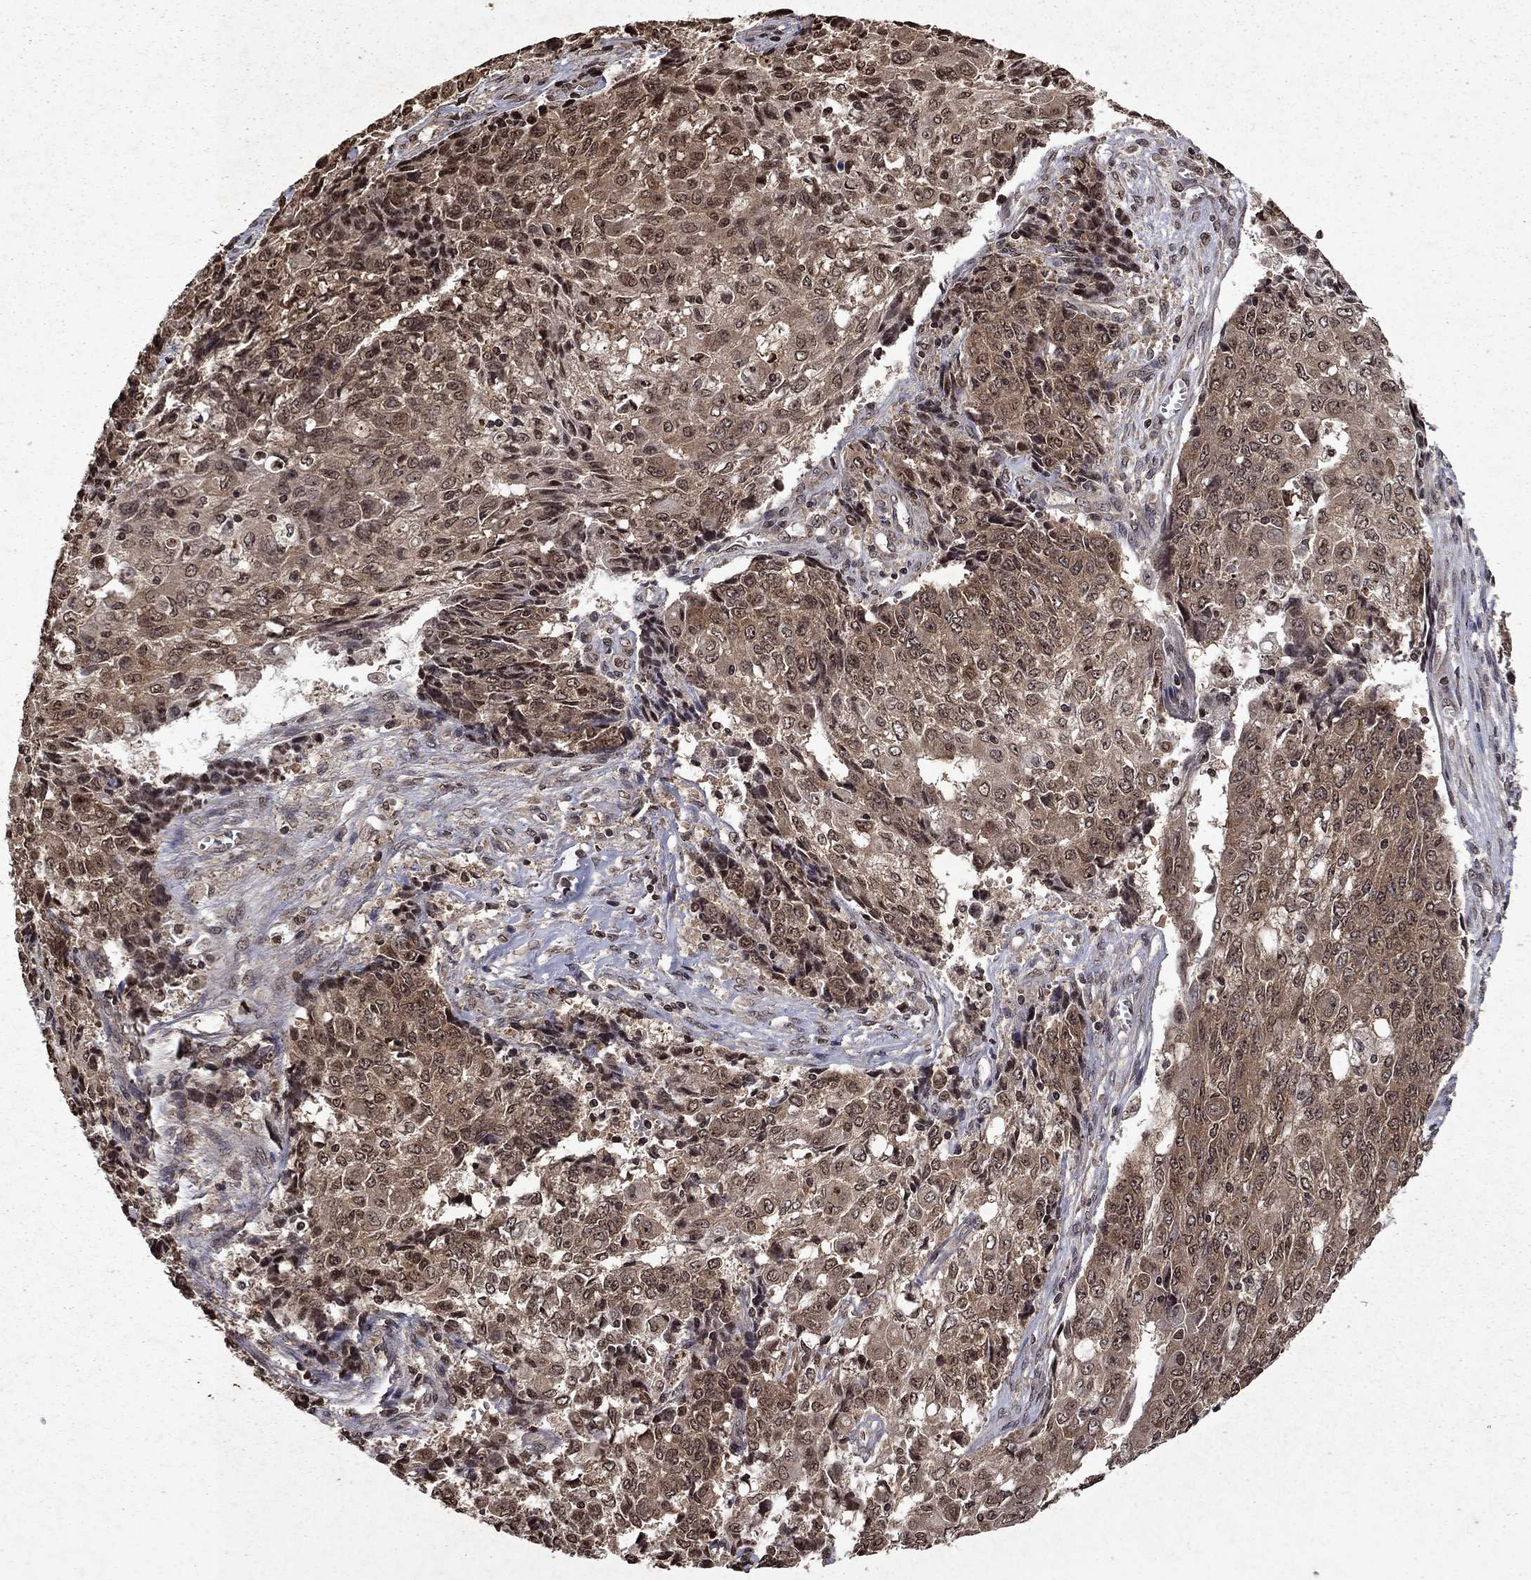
{"staining": {"intensity": "weak", "quantity": ">75%", "location": "cytoplasmic/membranous"}, "tissue": "ovarian cancer", "cell_type": "Tumor cells", "image_type": "cancer", "snomed": [{"axis": "morphology", "description": "Carcinoma, endometroid"}, {"axis": "topography", "description": "Ovary"}], "caption": "A histopathology image of endometroid carcinoma (ovarian) stained for a protein demonstrates weak cytoplasmic/membranous brown staining in tumor cells.", "gene": "PIN4", "patient": {"sex": "female", "age": 42}}